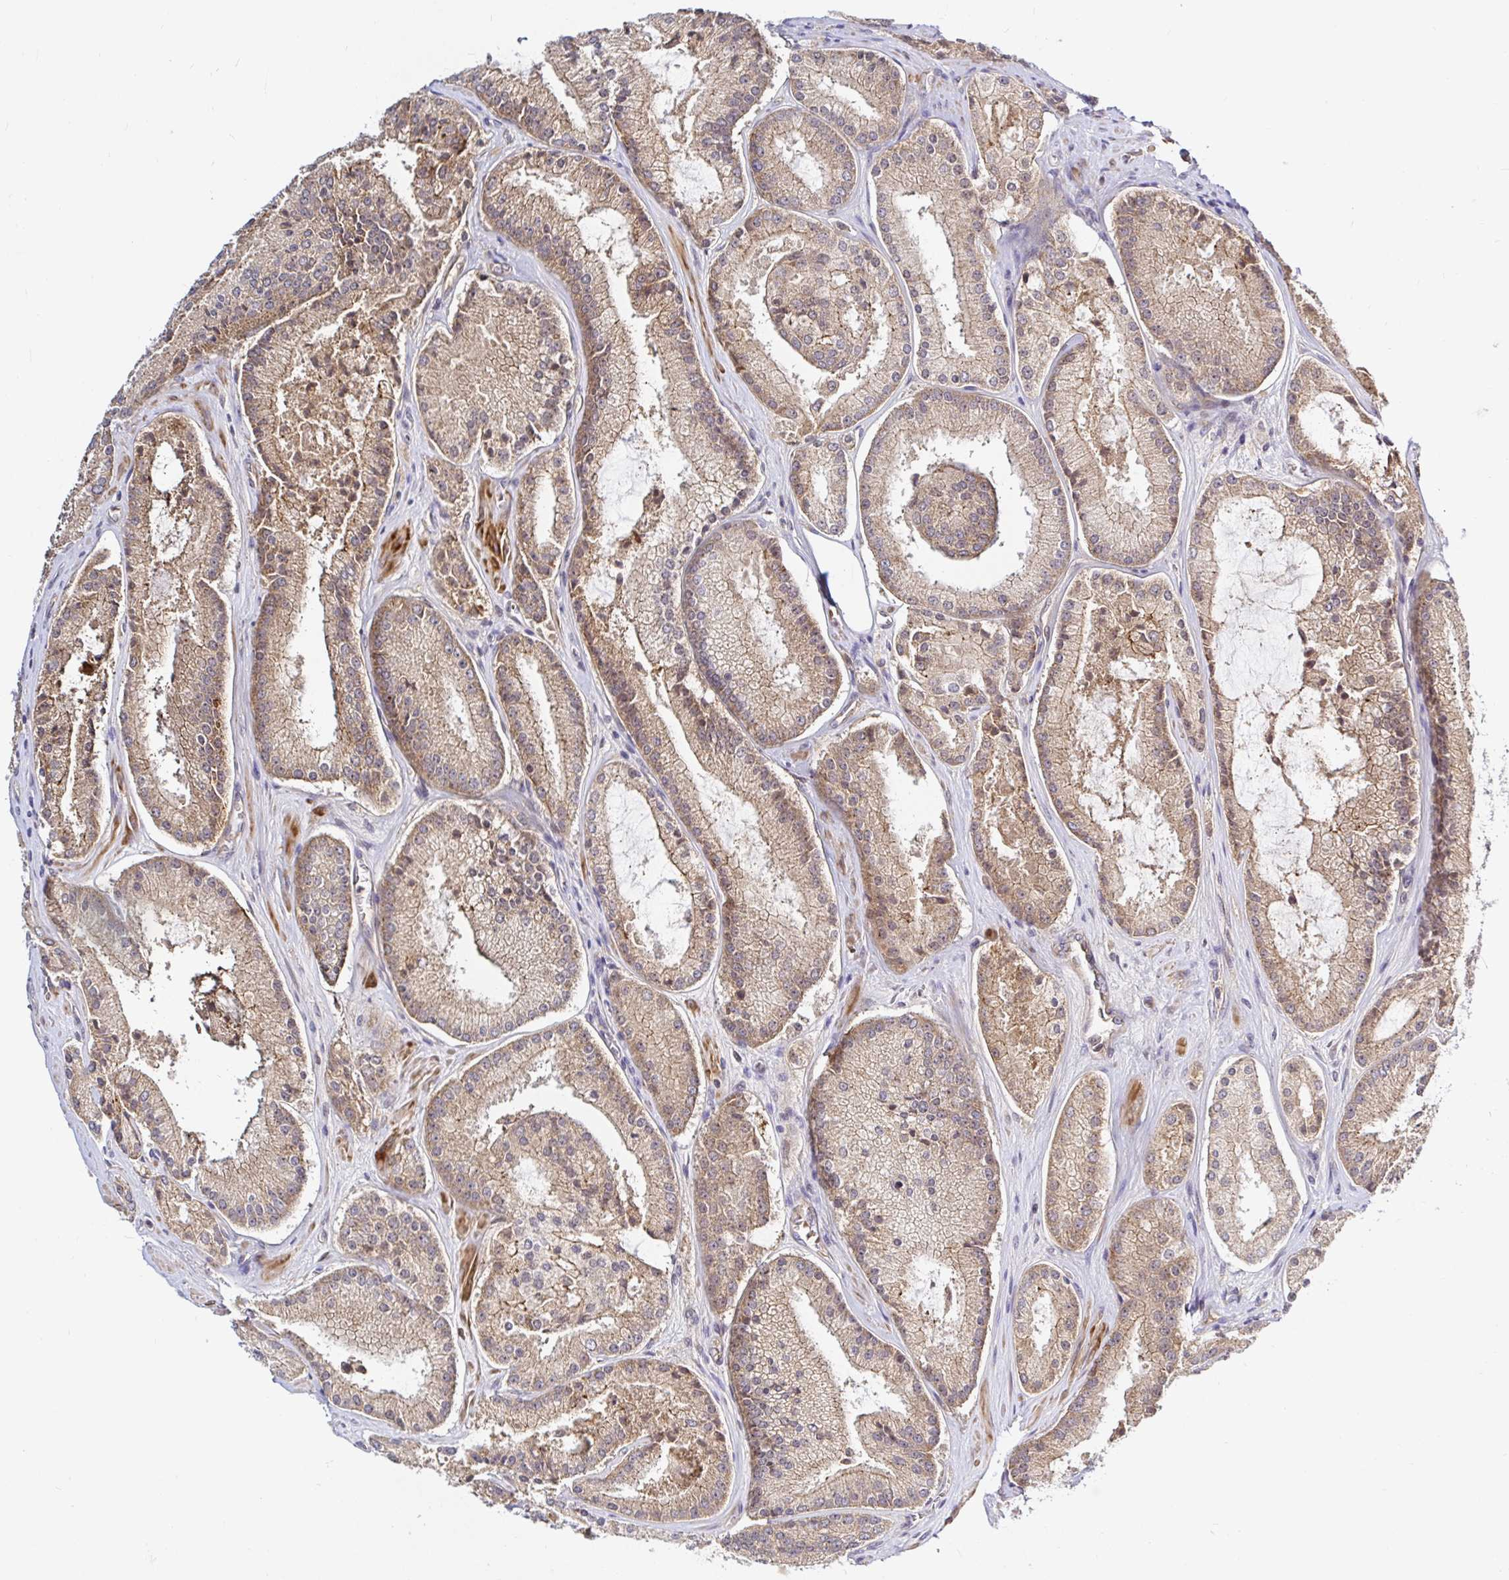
{"staining": {"intensity": "moderate", "quantity": "25%-75%", "location": "cytoplasmic/membranous"}, "tissue": "prostate cancer", "cell_type": "Tumor cells", "image_type": "cancer", "snomed": [{"axis": "morphology", "description": "Adenocarcinoma, High grade"}, {"axis": "topography", "description": "Prostate"}], "caption": "The photomicrograph shows immunohistochemical staining of prostate cancer. There is moderate cytoplasmic/membranous positivity is present in about 25%-75% of tumor cells. (Brightfield microscopy of DAB IHC at high magnification).", "gene": "ARHGEF37", "patient": {"sex": "male", "age": 73}}